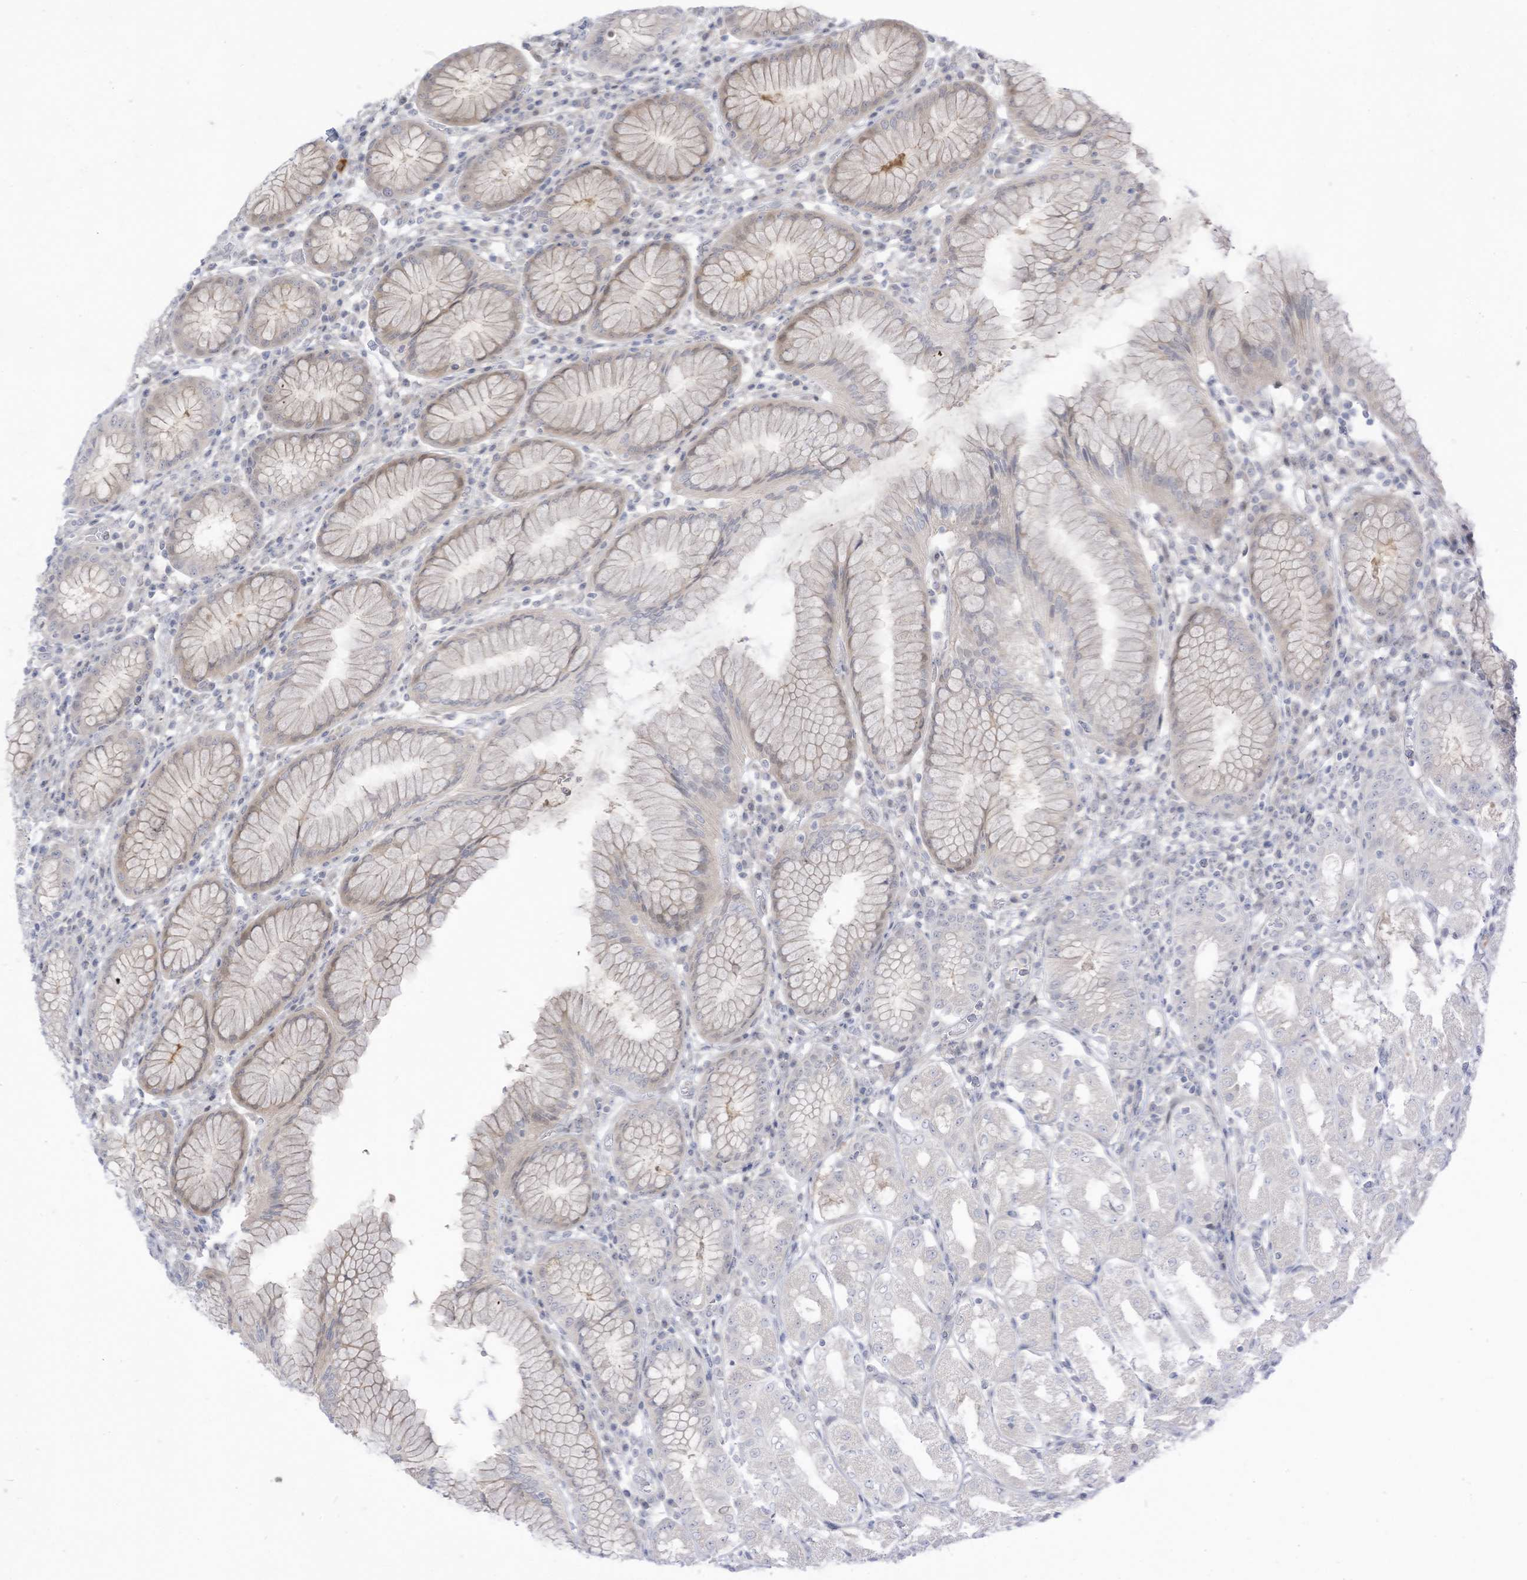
{"staining": {"intensity": "weak", "quantity": "<25%", "location": "cytoplasmic/membranous"}, "tissue": "stomach", "cell_type": "Glandular cells", "image_type": "normal", "snomed": [{"axis": "morphology", "description": "Normal tissue, NOS"}, {"axis": "topography", "description": "Stomach"}, {"axis": "topography", "description": "Stomach, lower"}], "caption": "Histopathology image shows no significant protein expression in glandular cells of unremarkable stomach. Nuclei are stained in blue.", "gene": "ASPRV1", "patient": {"sex": "female", "age": 56}}